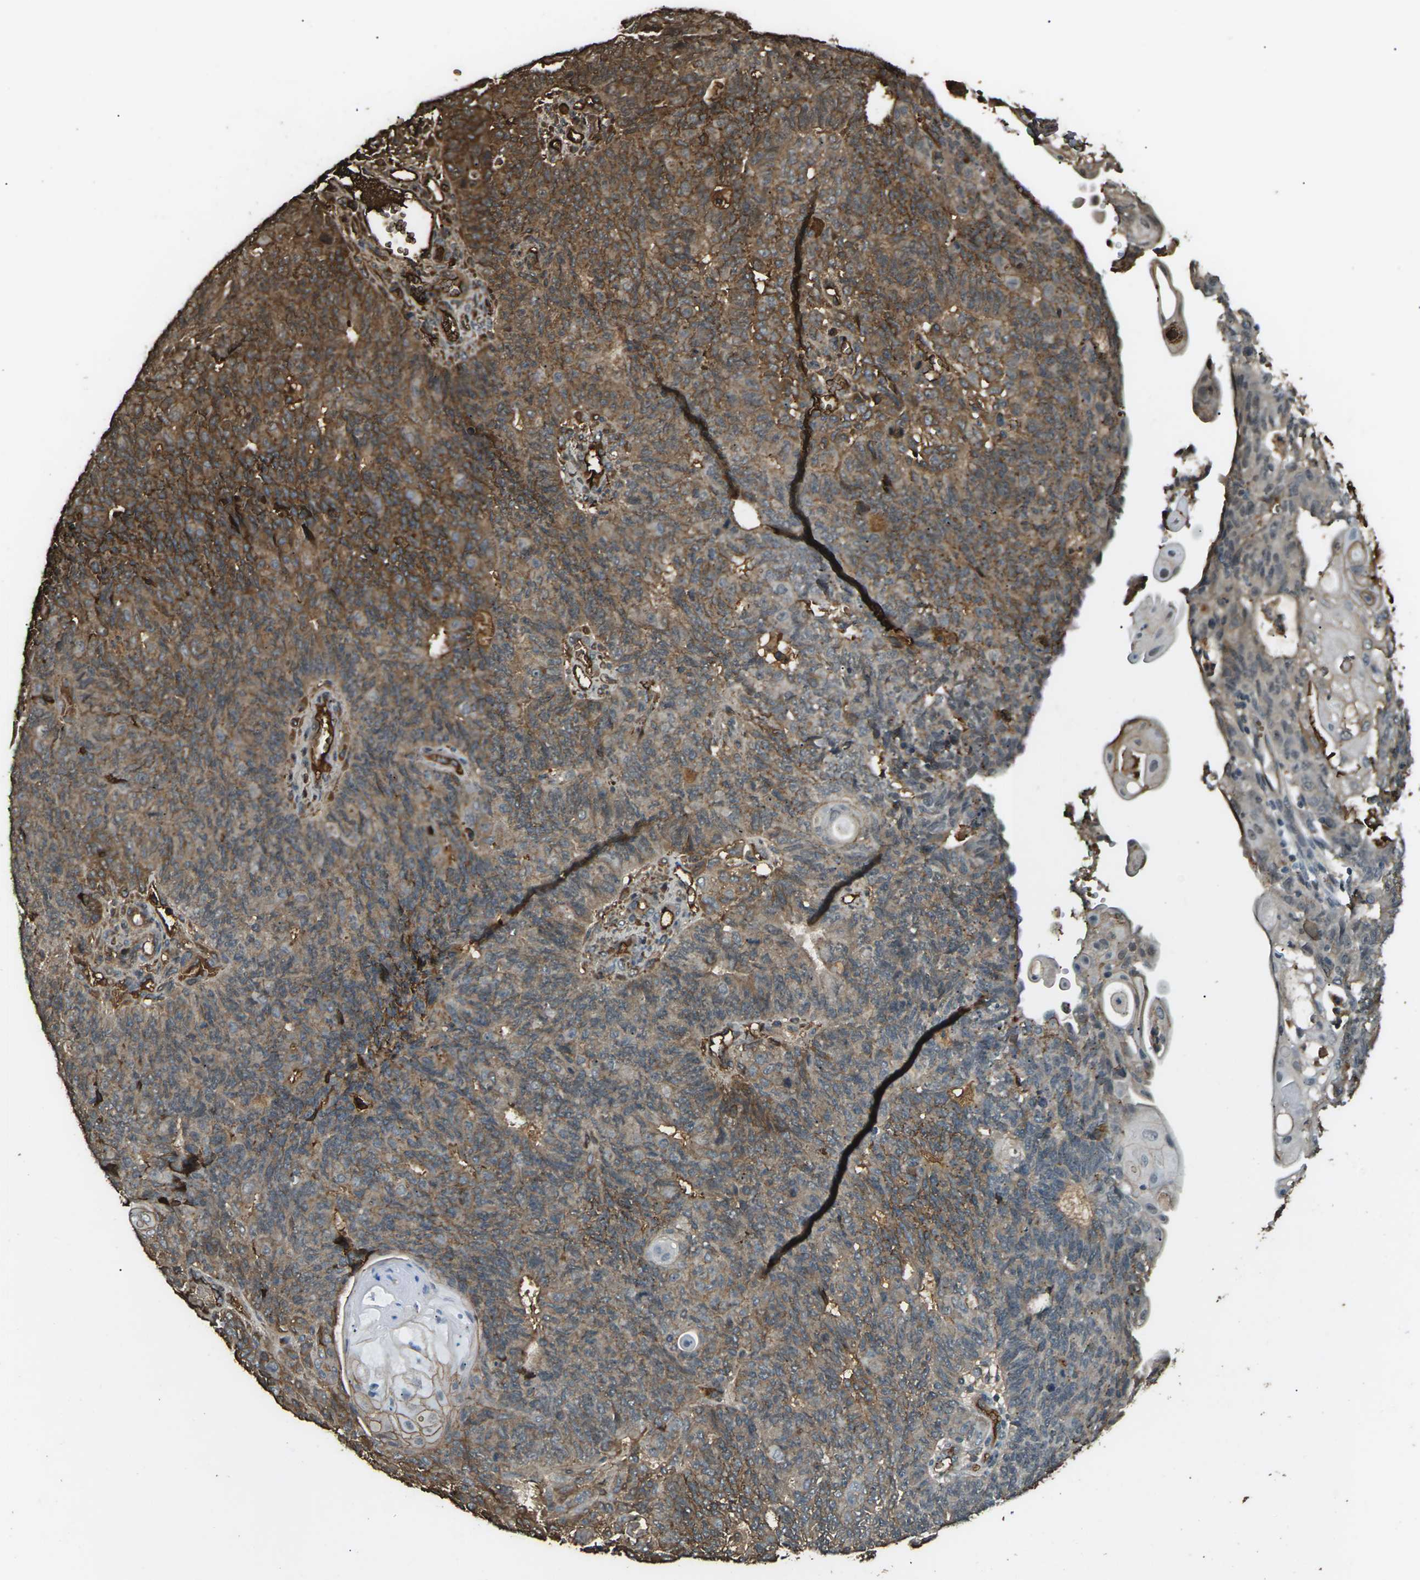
{"staining": {"intensity": "moderate", "quantity": ">75%", "location": "cytoplasmic/membranous"}, "tissue": "endometrial cancer", "cell_type": "Tumor cells", "image_type": "cancer", "snomed": [{"axis": "morphology", "description": "Adenocarcinoma, NOS"}, {"axis": "topography", "description": "Endometrium"}], "caption": "Immunohistochemistry (IHC) (DAB) staining of endometrial cancer reveals moderate cytoplasmic/membranous protein positivity in about >75% of tumor cells.", "gene": "CYP1B1", "patient": {"sex": "female", "age": 32}}